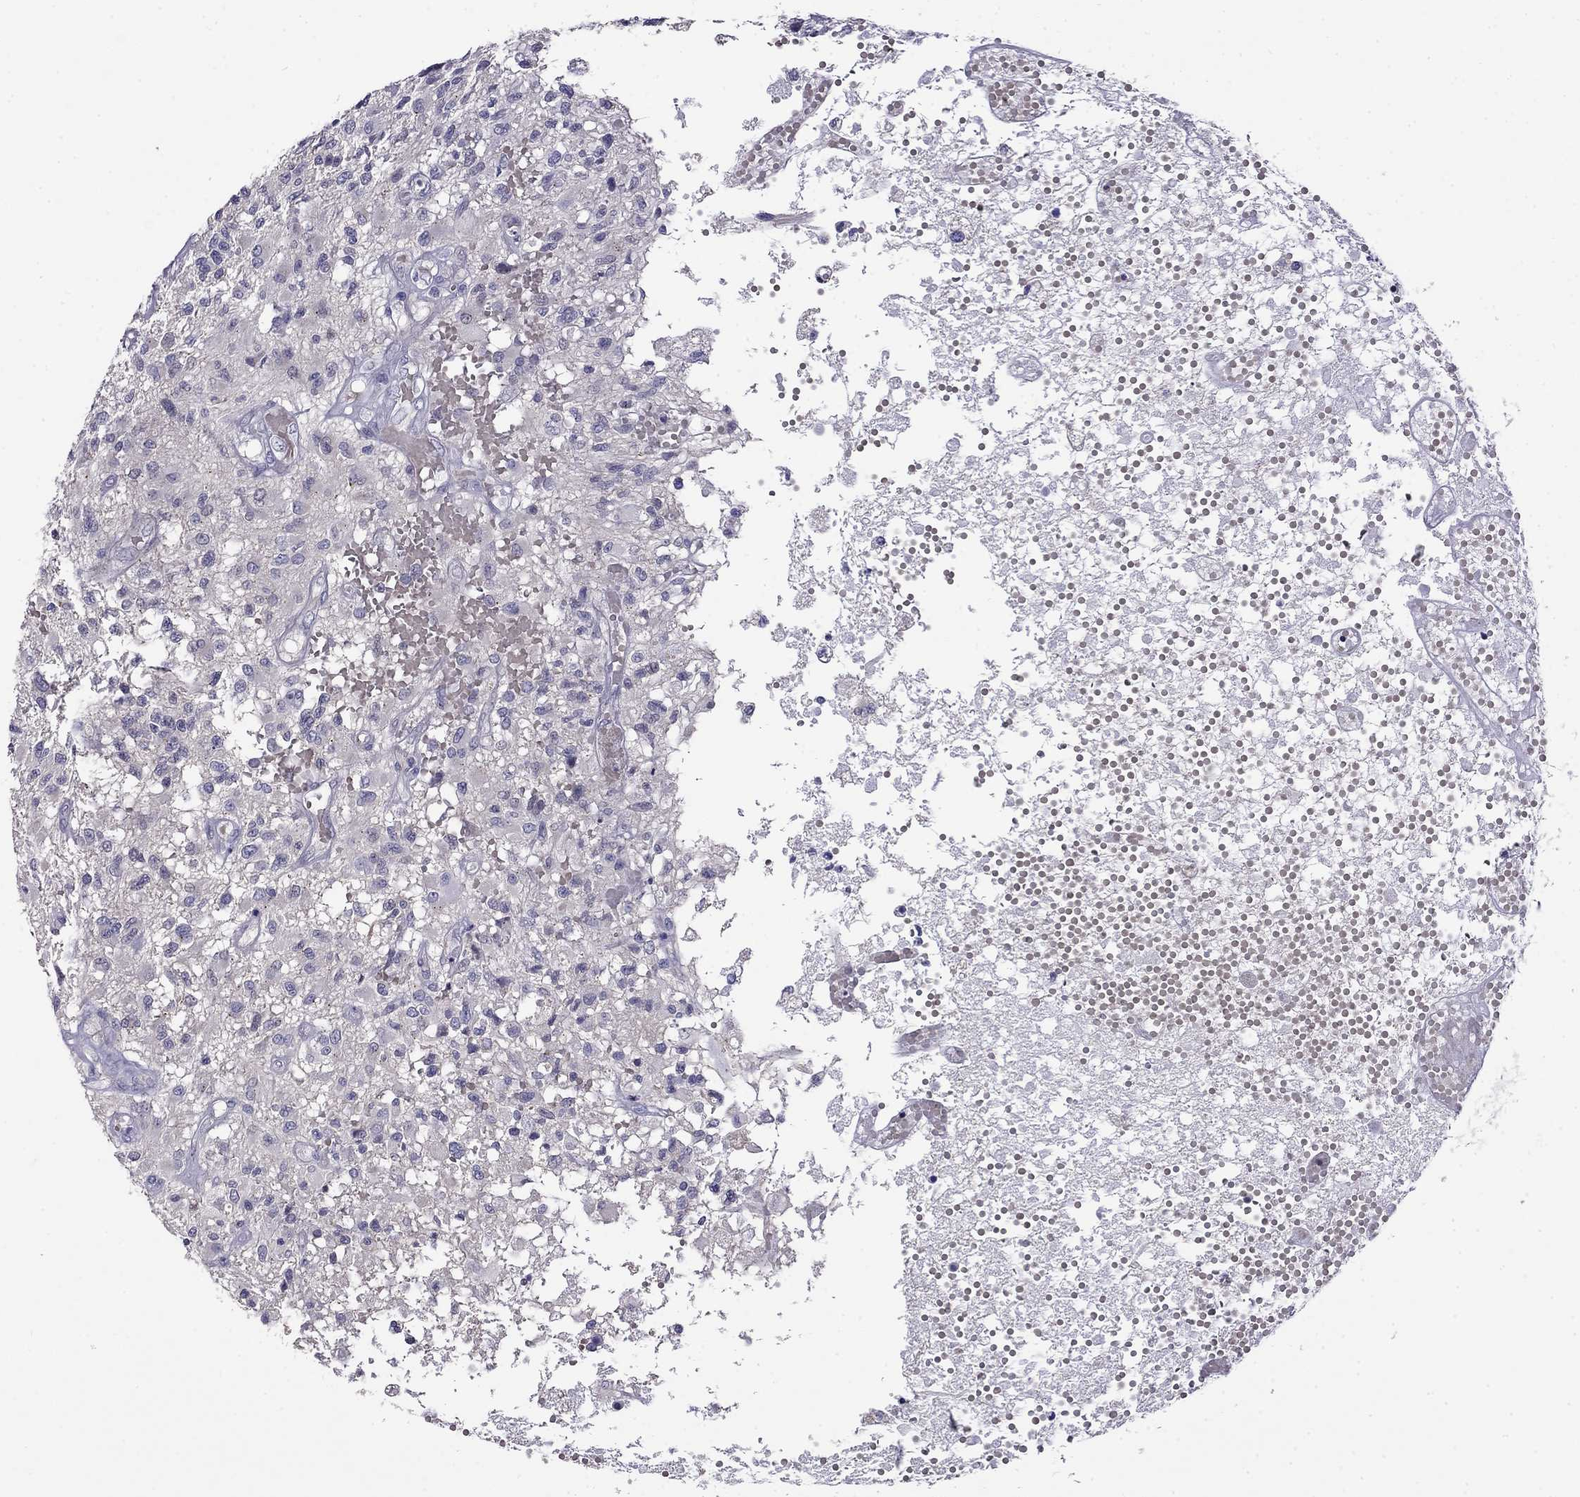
{"staining": {"intensity": "negative", "quantity": "none", "location": "none"}, "tissue": "glioma", "cell_type": "Tumor cells", "image_type": "cancer", "snomed": [{"axis": "morphology", "description": "Glioma, malignant, High grade"}, {"axis": "topography", "description": "Brain"}], "caption": "Human malignant glioma (high-grade) stained for a protein using immunohistochemistry demonstrates no expression in tumor cells.", "gene": "PRR18", "patient": {"sex": "female", "age": 63}}